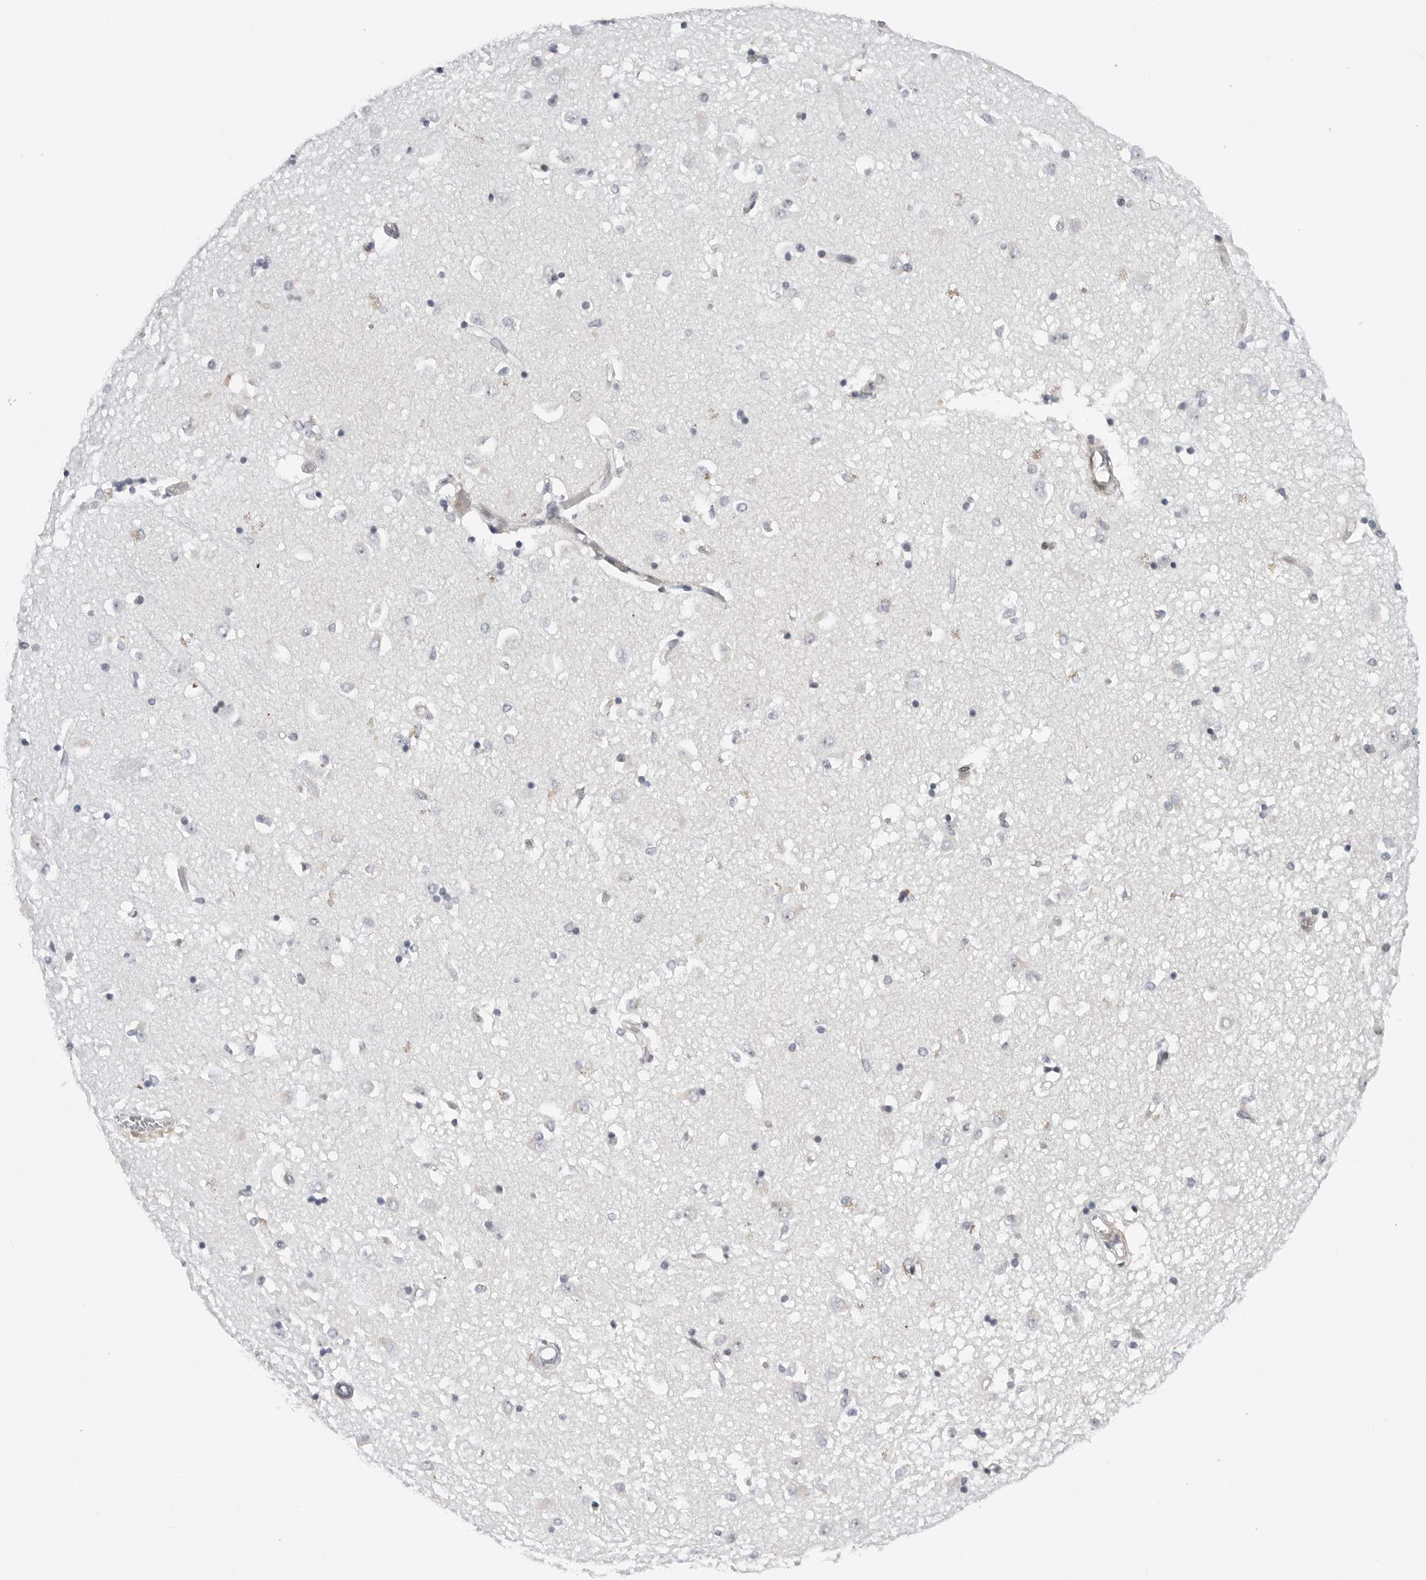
{"staining": {"intensity": "negative", "quantity": "none", "location": "none"}, "tissue": "caudate", "cell_type": "Glial cells", "image_type": "normal", "snomed": [{"axis": "morphology", "description": "Normal tissue, NOS"}, {"axis": "topography", "description": "Lateral ventricle wall"}], "caption": "High magnification brightfield microscopy of unremarkable caudate stained with DAB (brown) and counterstained with hematoxylin (blue): glial cells show no significant positivity. Nuclei are stained in blue.", "gene": "FAM135B", "patient": {"sex": "male", "age": 45}}